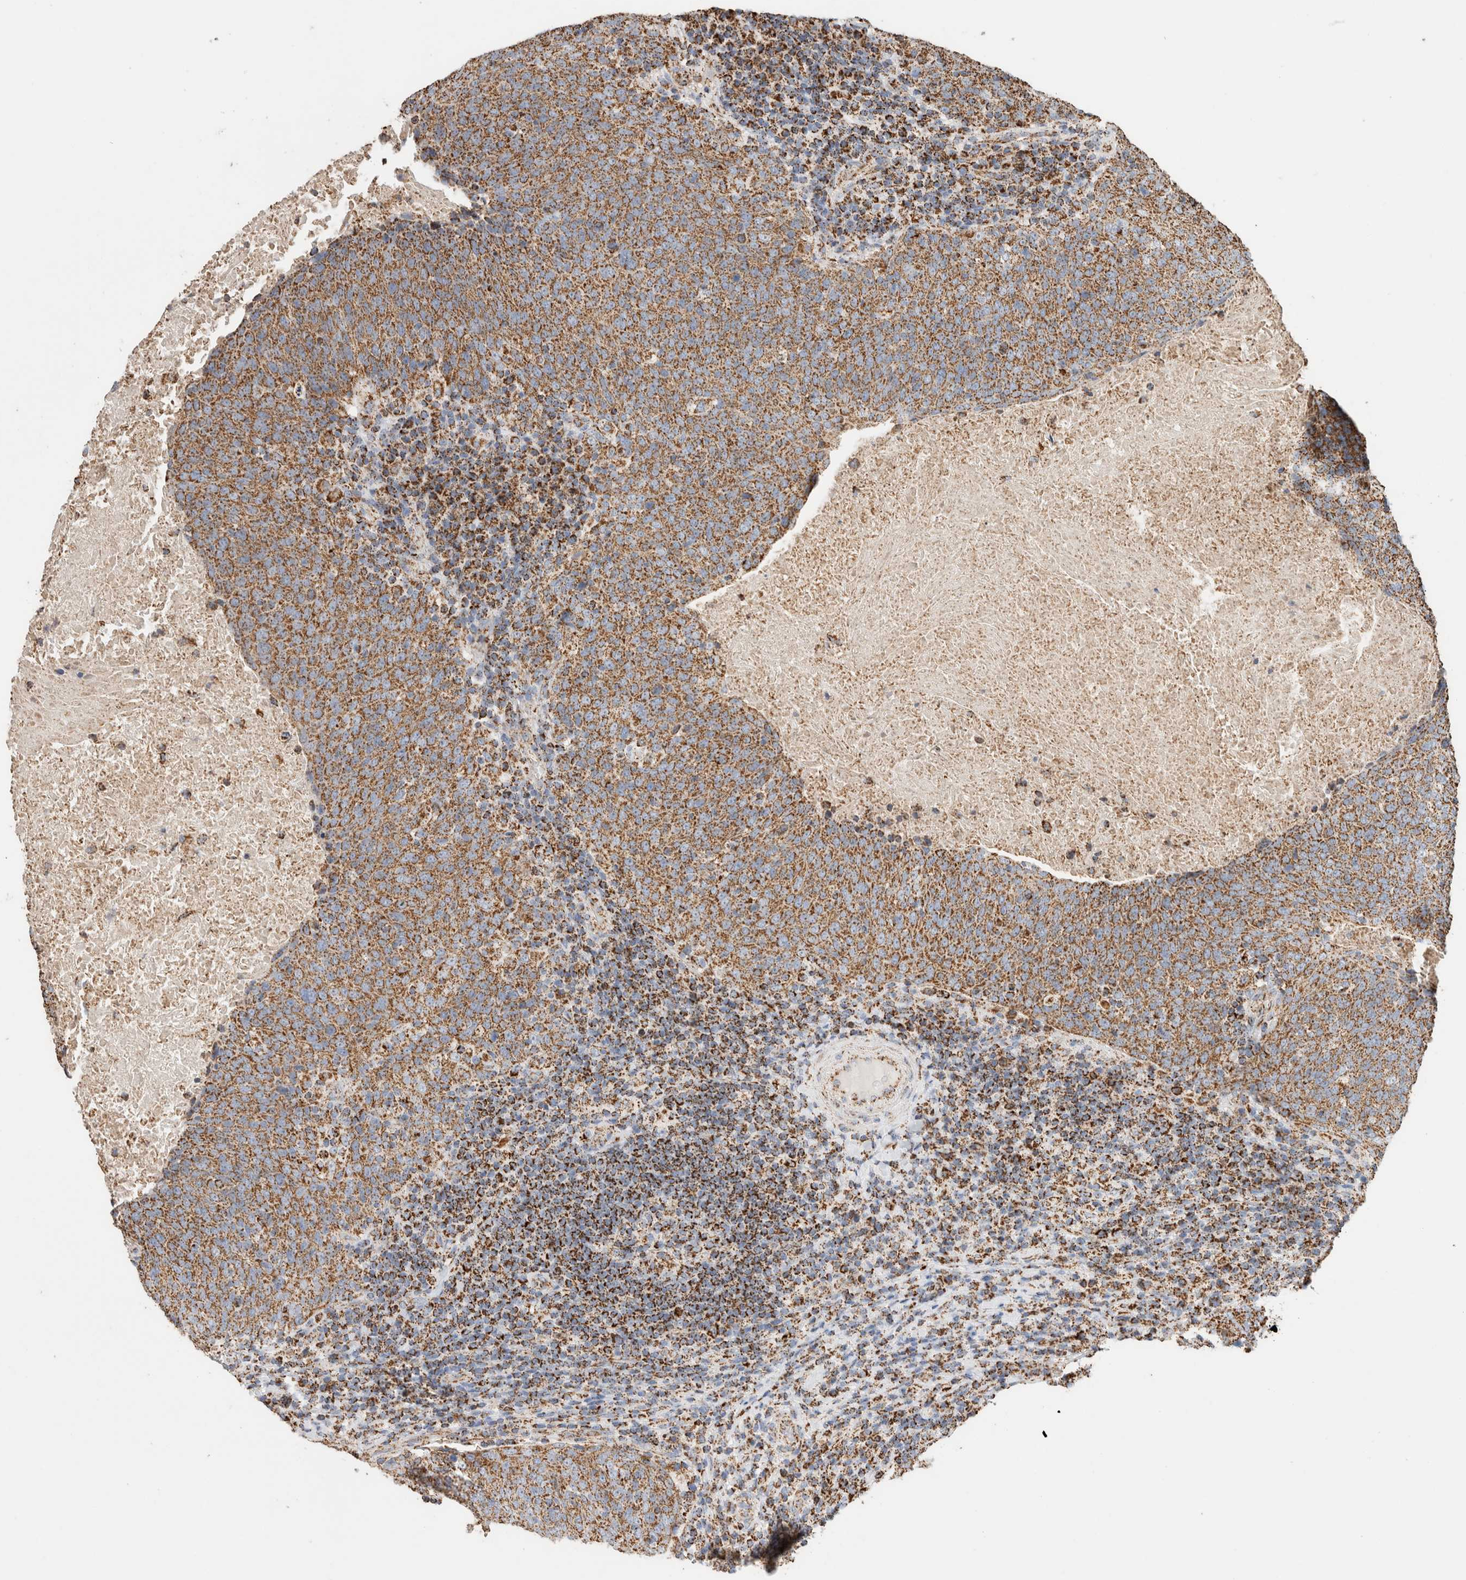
{"staining": {"intensity": "moderate", "quantity": ">75%", "location": "cytoplasmic/membranous"}, "tissue": "head and neck cancer", "cell_type": "Tumor cells", "image_type": "cancer", "snomed": [{"axis": "morphology", "description": "Squamous cell carcinoma, NOS"}, {"axis": "morphology", "description": "Squamous cell carcinoma, metastatic, NOS"}, {"axis": "topography", "description": "Lymph node"}, {"axis": "topography", "description": "Head-Neck"}], "caption": "Head and neck metastatic squamous cell carcinoma was stained to show a protein in brown. There is medium levels of moderate cytoplasmic/membranous staining in approximately >75% of tumor cells. (Stains: DAB in brown, nuclei in blue, Microscopy: brightfield microscopy at high magnification).", "gene": "C1QBP", "patient": {"sex": "male", "age": 62}}